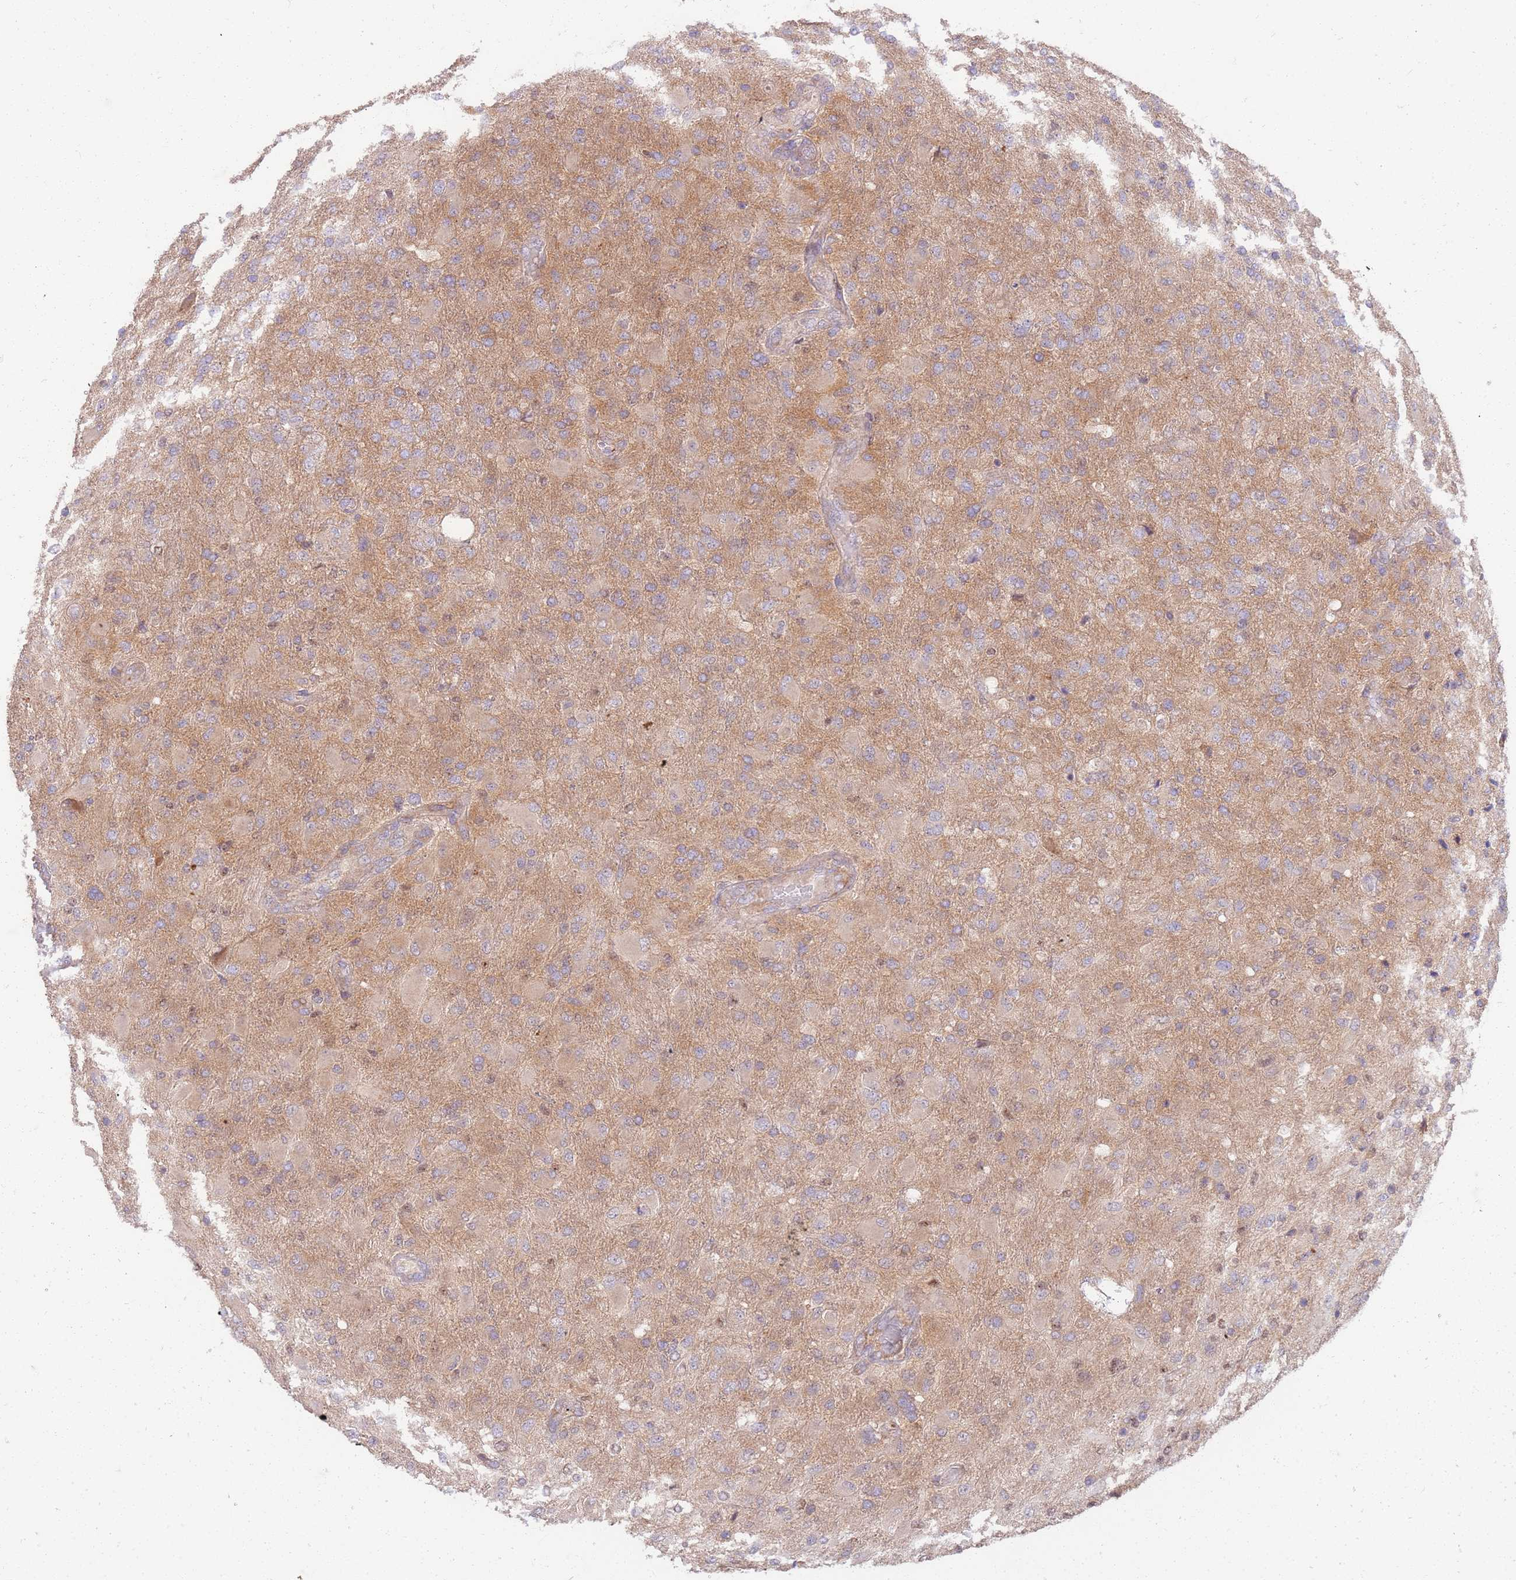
{"staining": {"intensity": "negative", "quantity": "none", "location": "none"}, "tissue": "glioma", "cell_type": "Tumor cells", "image_type": "cancer", "snomed": [{"axis": "morphology", "description": "Glioma, malignant, Low grade"}, {"axis": "topography", "description": "Brain"}], "caption": "Tumor cells show no significant protein expression in glioma.", "gene": "OSBP", "patient": {"sex": "male", "age": 65}}